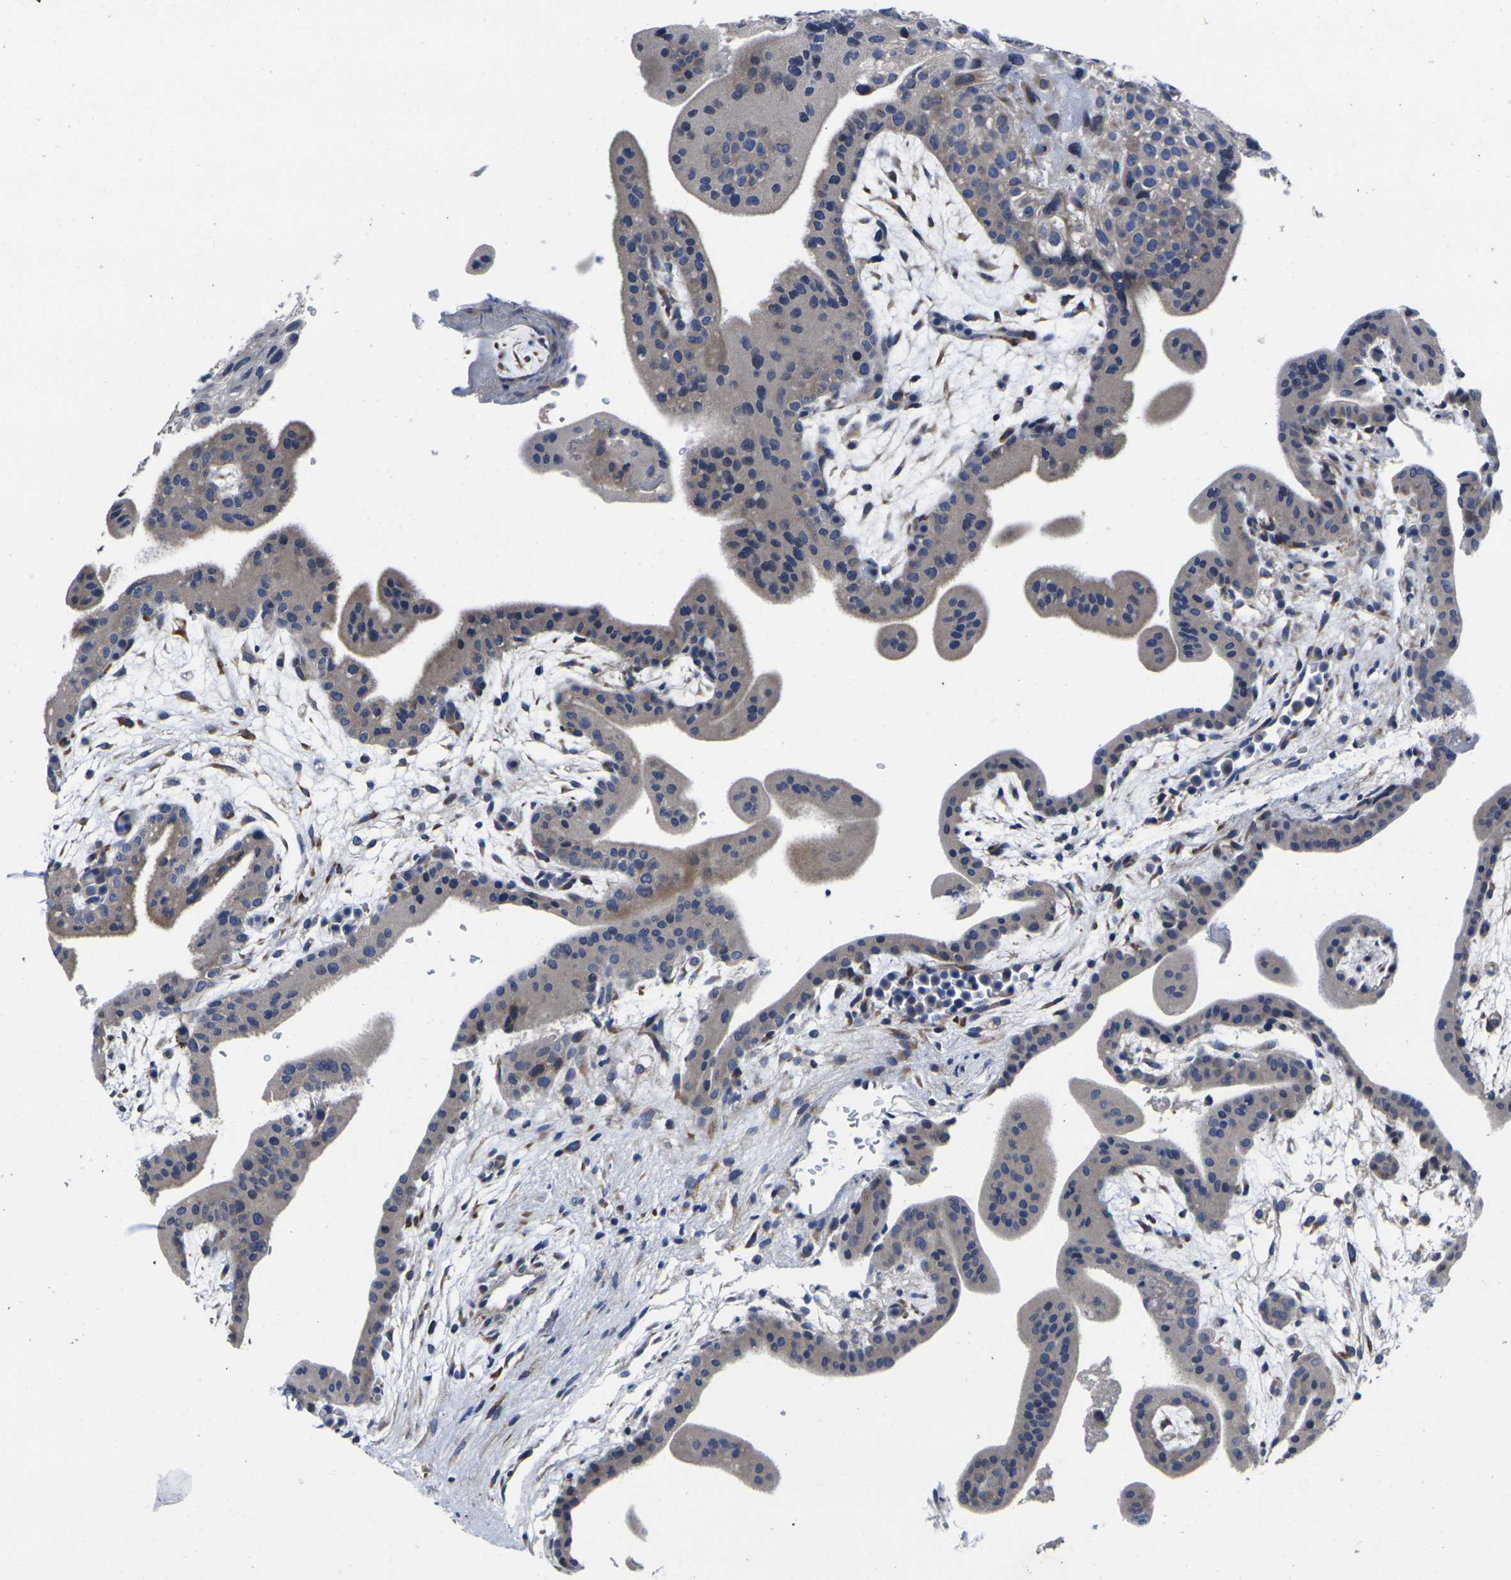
{"staining": {"intensity": "weak", "quantity": "<25%", "location": "cytoplasmic/membranous"}, "tissue": "placenta", "cell_type": "Trophoblastic cells", "image_type": "normal", "snomed": [{"axis": "morphology", "description": "Normal tissue, NOS"}, {"axis": "topography", "description": "Placenta"}], "caption": "The histopathology image shows no staining of trophoblastic cells in unremarkable placenta.", "gene": "CYP2C8", "patient": {"sex": "female", "age": 35}}